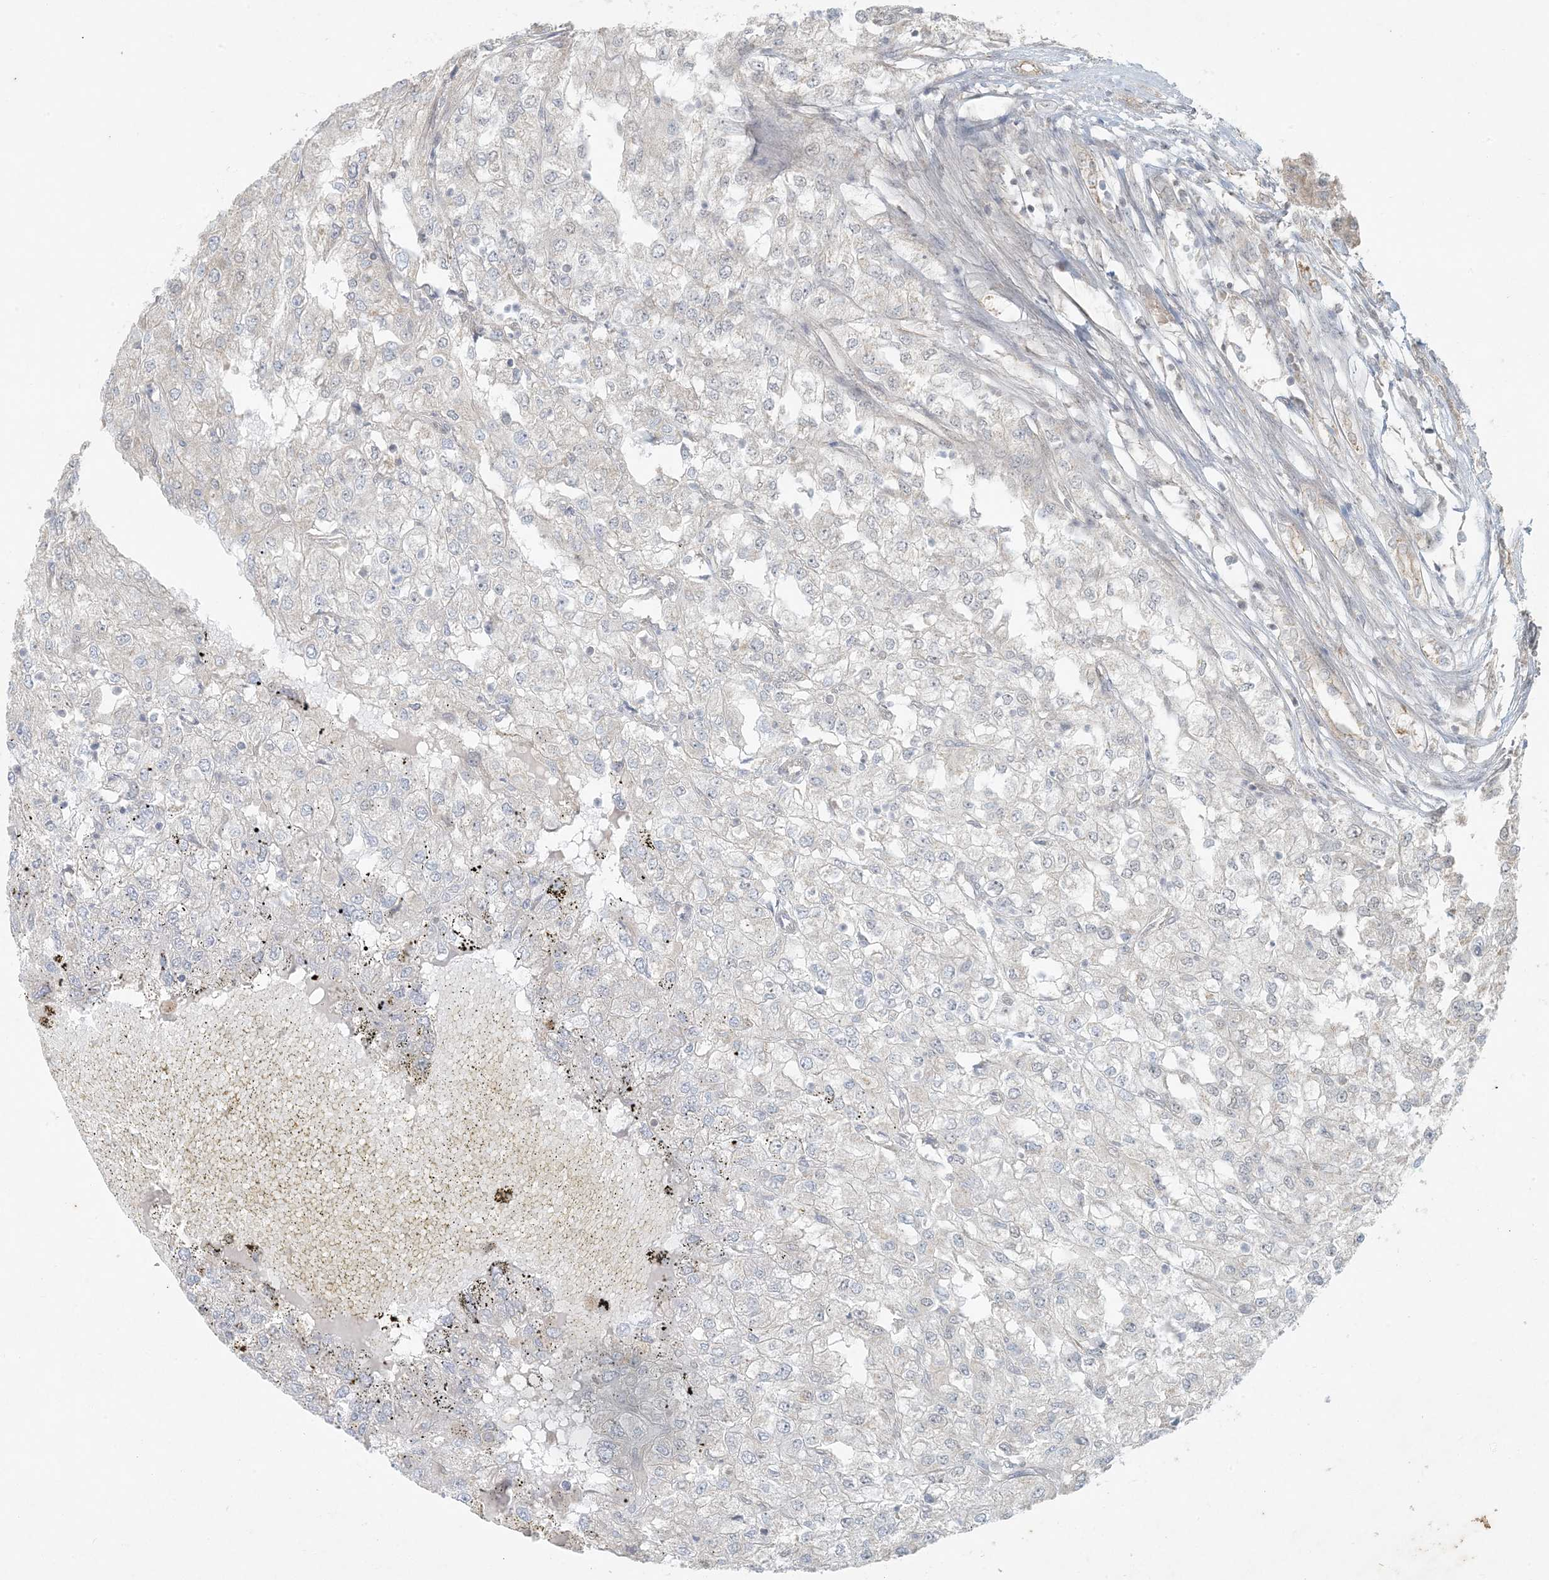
{"staining": {"intensity": "negative", "quantity": "none", "location": "none"}, "tissue": "renal cancer", "cell_type": "Tumor cells", "image_type": "cancer", "snomed": [{"axis": "morphology", "description": "Adenocarcinoma, NOS"}, {"axis": "topography", "description": "Kidney"}], "caption": "Immunohistochemistry of renal cancer exhibits no expression in tumor cells.", "gene": "BCORL1", "patient": {"sex": "female", "age": 54}}